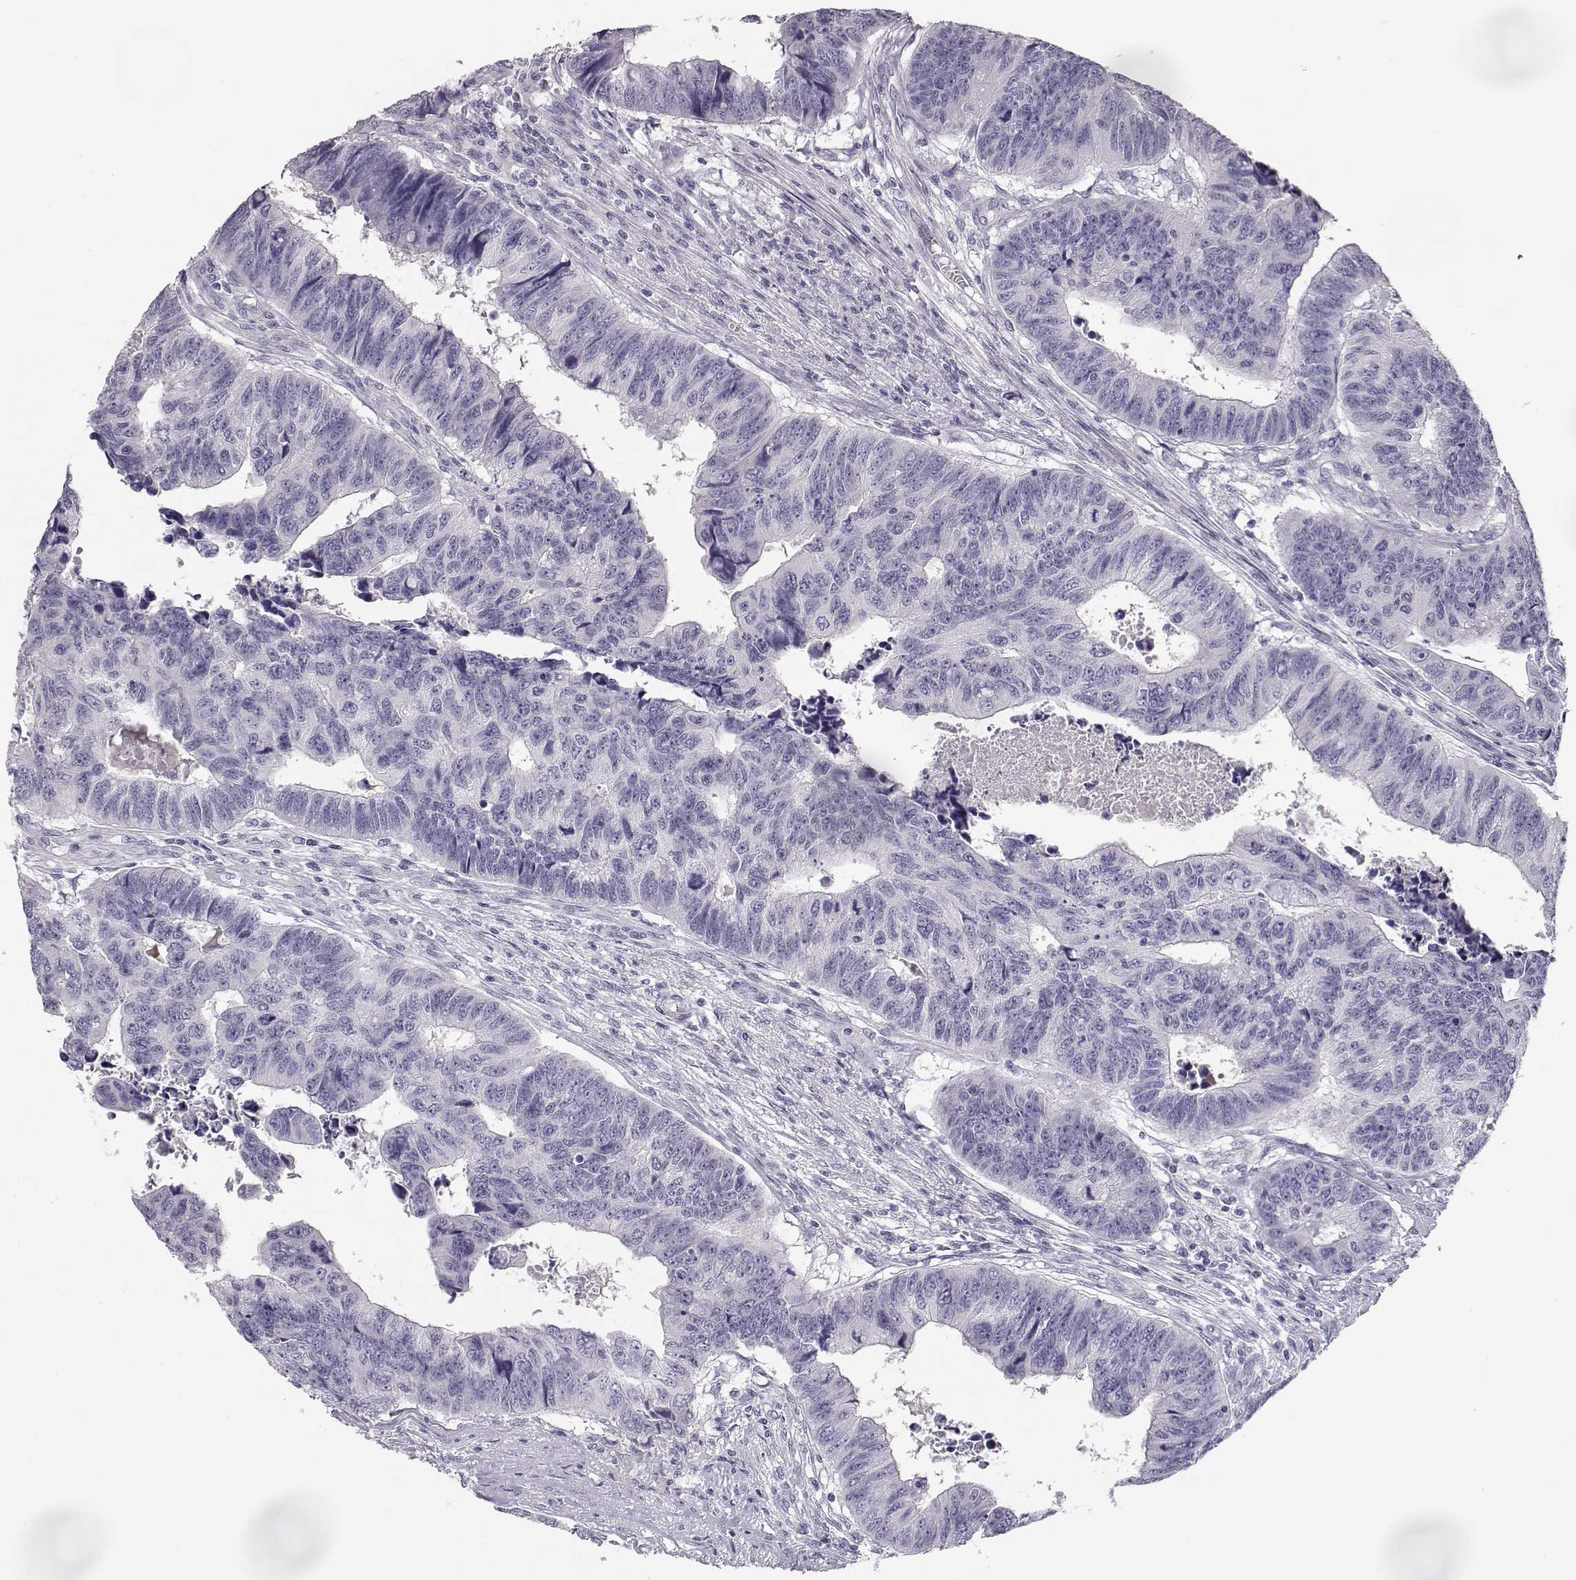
{"staining": {"intensity": "negative", "quantity": "none", "location": "none"}, "tissue": "colorectal cancer", "cell_type": "Tumor cells", "image_type": "cancer", "snomed": [{"axis": "morphology", "description": "Adenocarcinoma, NOS"}, {"axis": "topography", "description": "Rectum"}], "caption": "The histopathology image exhibits no staining of tumor cells in colorectal adenocarcinoma.", "gene": "MYCBPAP", "patient": {"sex": "female", "age": 85}}